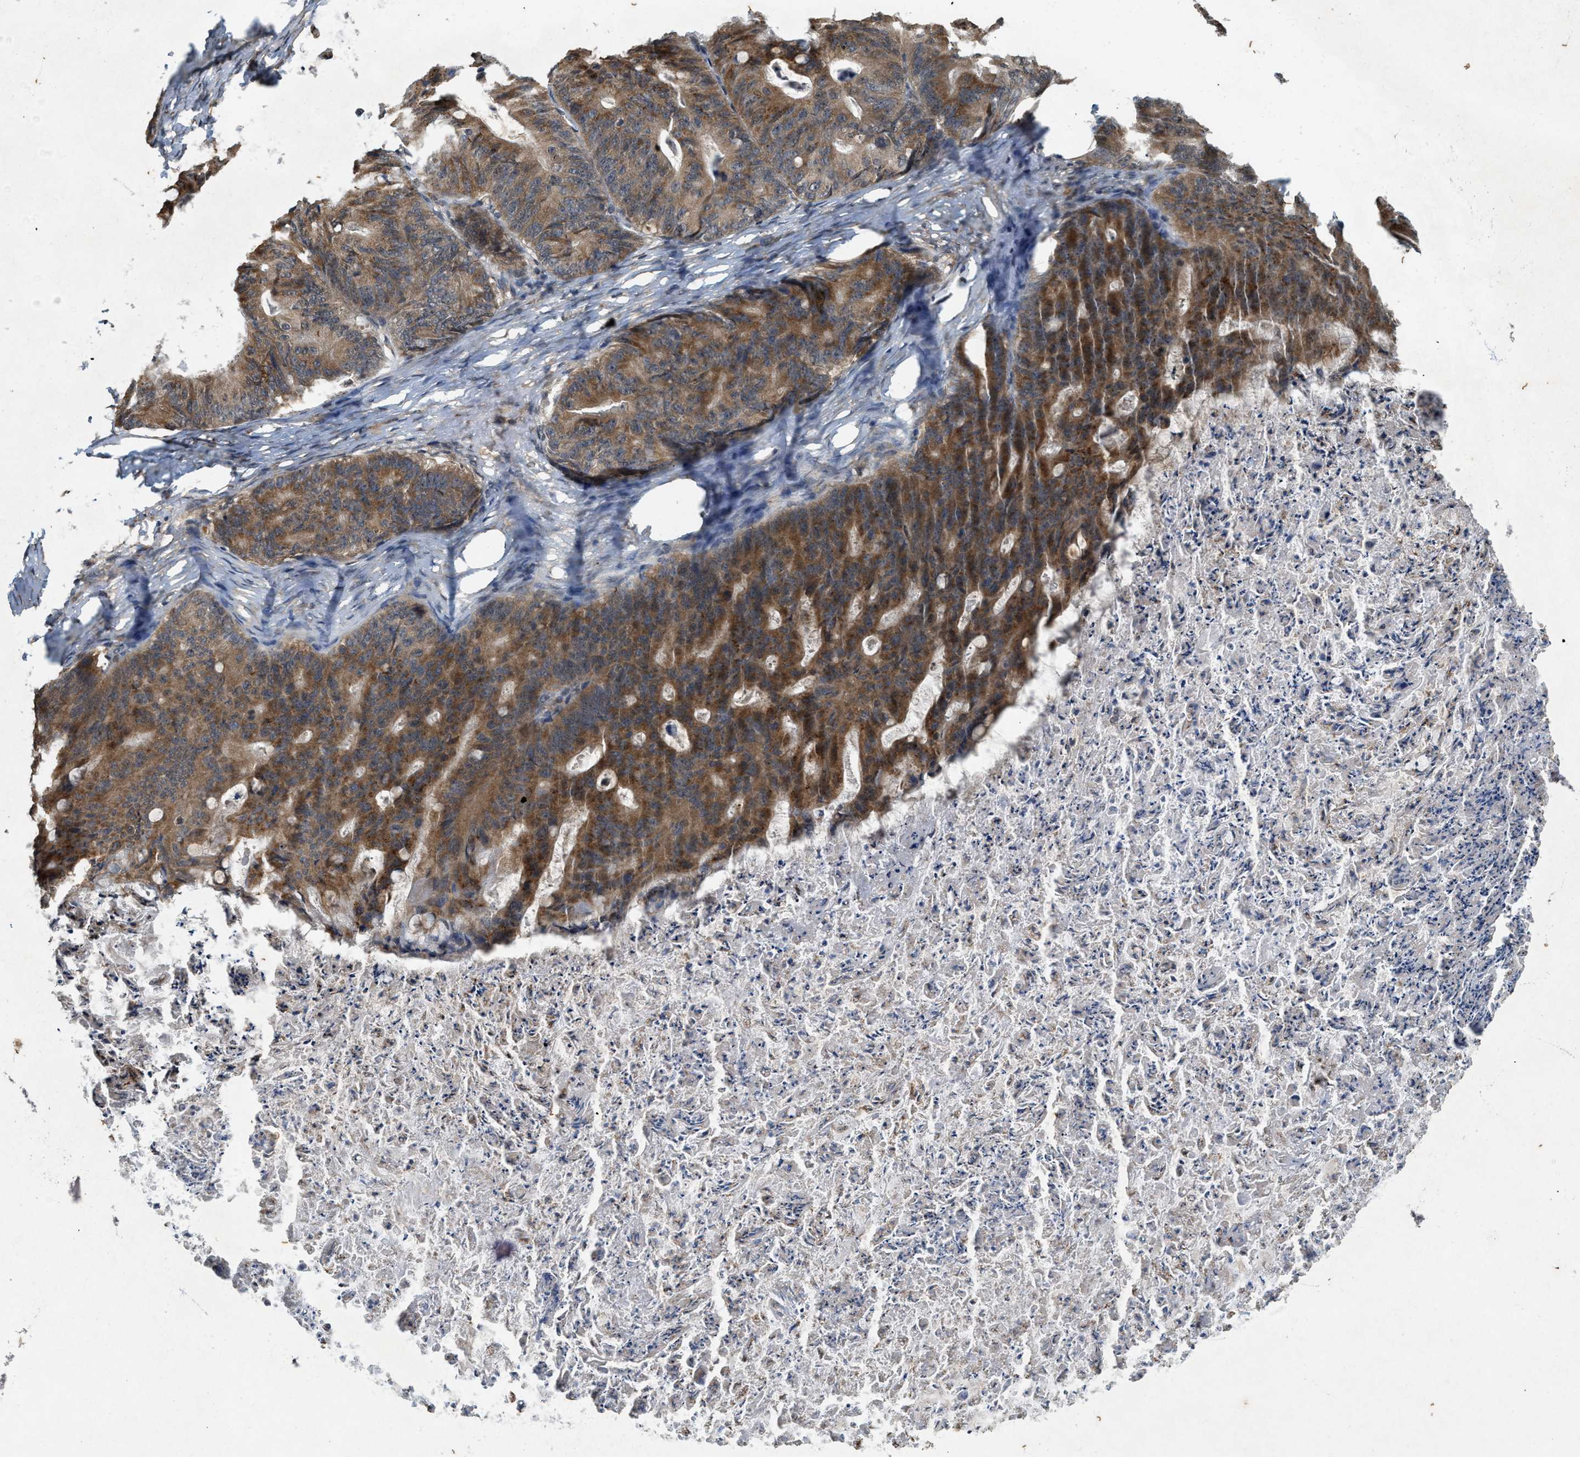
{"staining": {"intensity": "moderate", "quantity": ">75%", "location": "cytoplasmic/membranous"}, "tissue": "ovarian cancer", "cell_type": "Tumor cells", "image_type": "cancer", "snomed": [{"axis": "morphology", "description": "Cystadenocarcinoma, mucinous, NOS"}, {"axis": "topography", "description": "Ovary"}], "caption": "Protein staining reveals moderate cytoplasmic/membranous positivity in approximately >75% of tumor cells in ovarian cancer.", "gene": "KIF21A", "patient": {"sex": "female", "age": 36}}